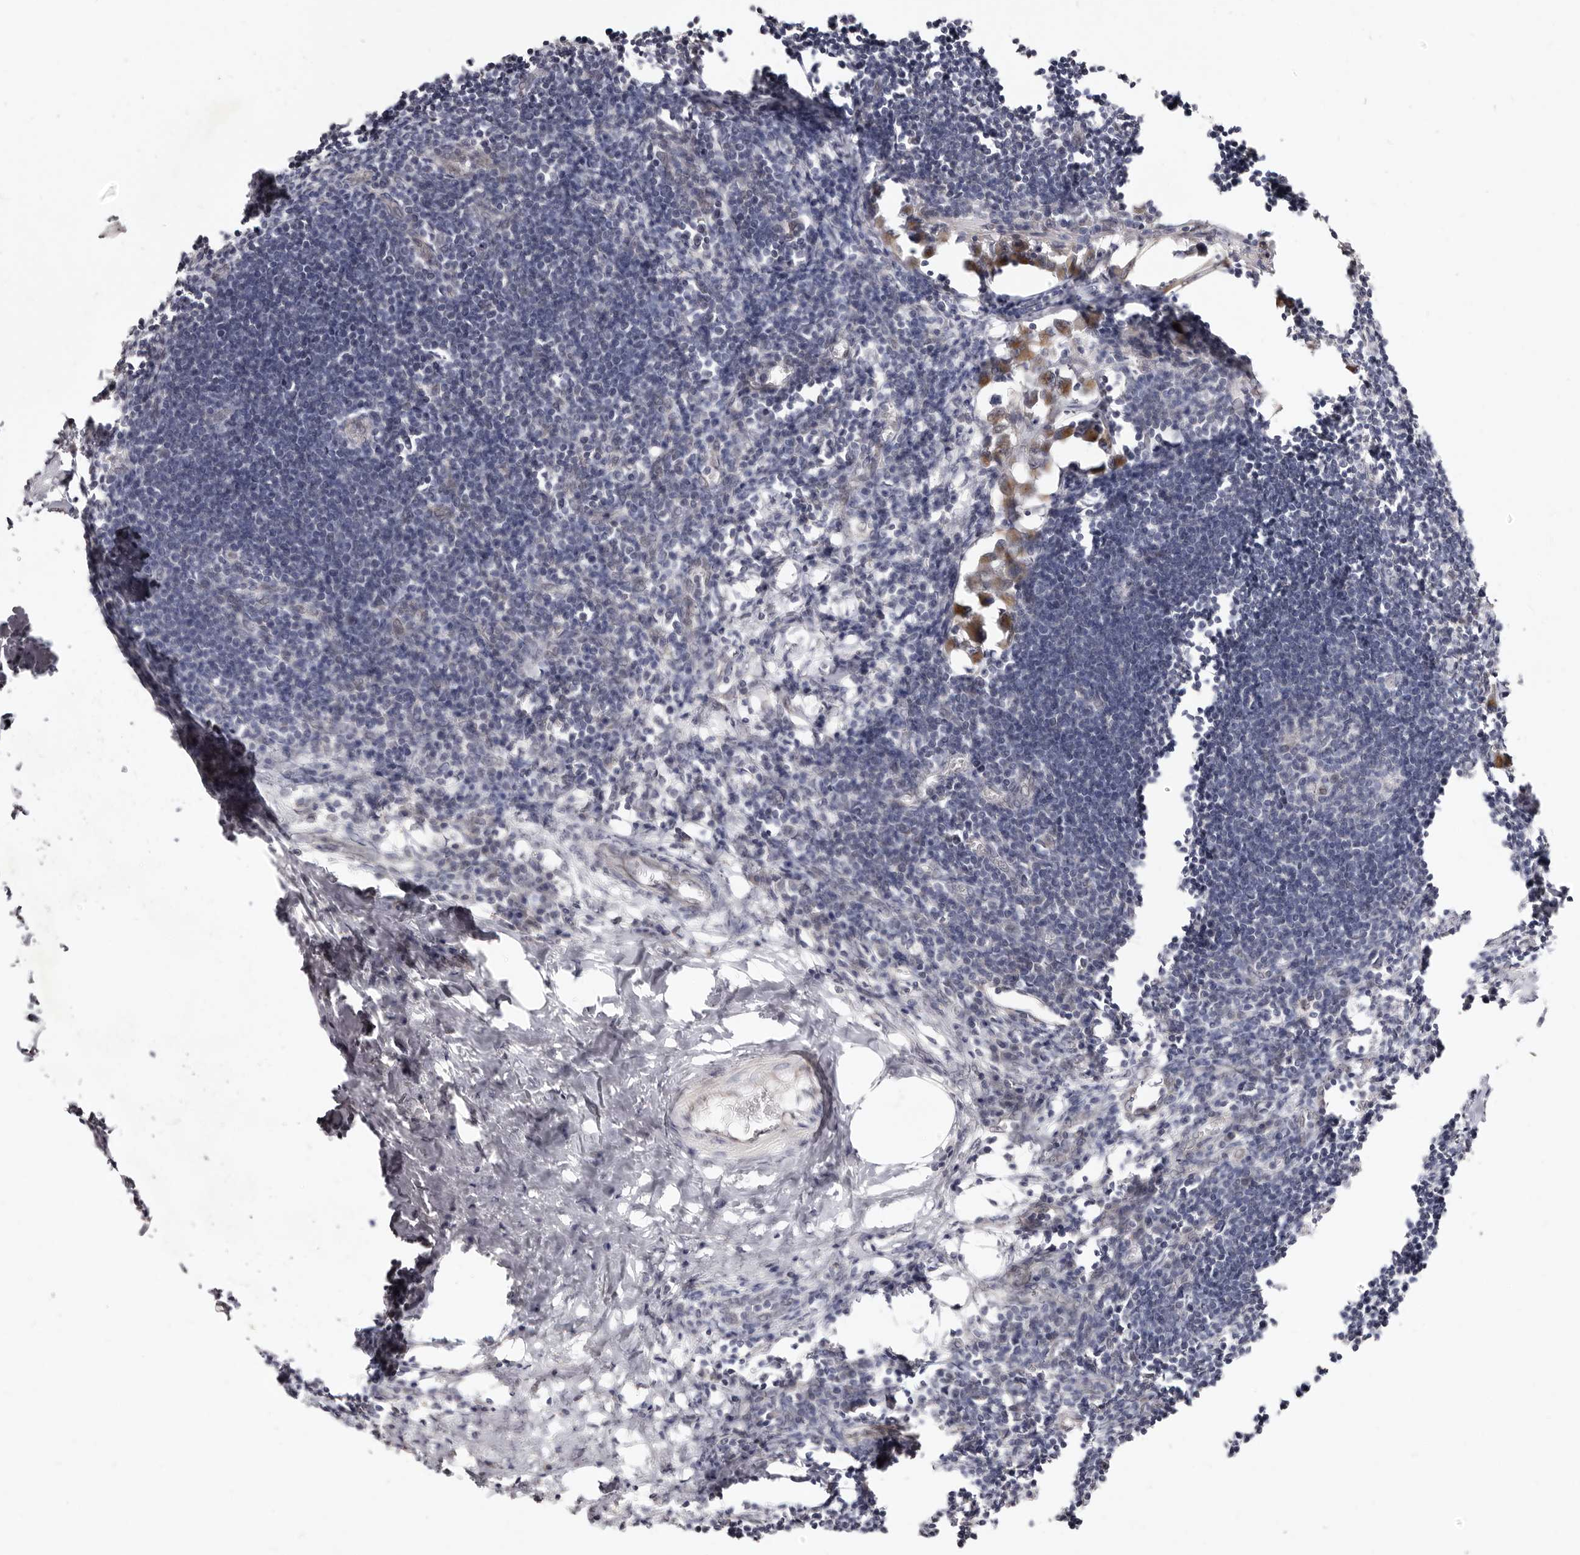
{"staining": {"intensity": "negative", "quantity": "none", "location": "none"}, "tissue": "lymph node", "cell_type": "Germinal center cells", "image_type": "normal", "snomed": [{"axis": "morphology", "description": "Normal tissue, NOS"}, {"axis": "morphology", "description": "Malignant melanoma, Metastatic site"}, {"axis": "topography", "description": "Lymph node"}], "caption": "High magnification brightfield microscopy of benign lymph node stained with DAB (3,3'-diaminobenzidine) (brown) and counterstained with hematoxylin (blue): germinal center cells show no significant staining.", "gene": "LCORL", "patient": {"sex": "male", "age": 41}}